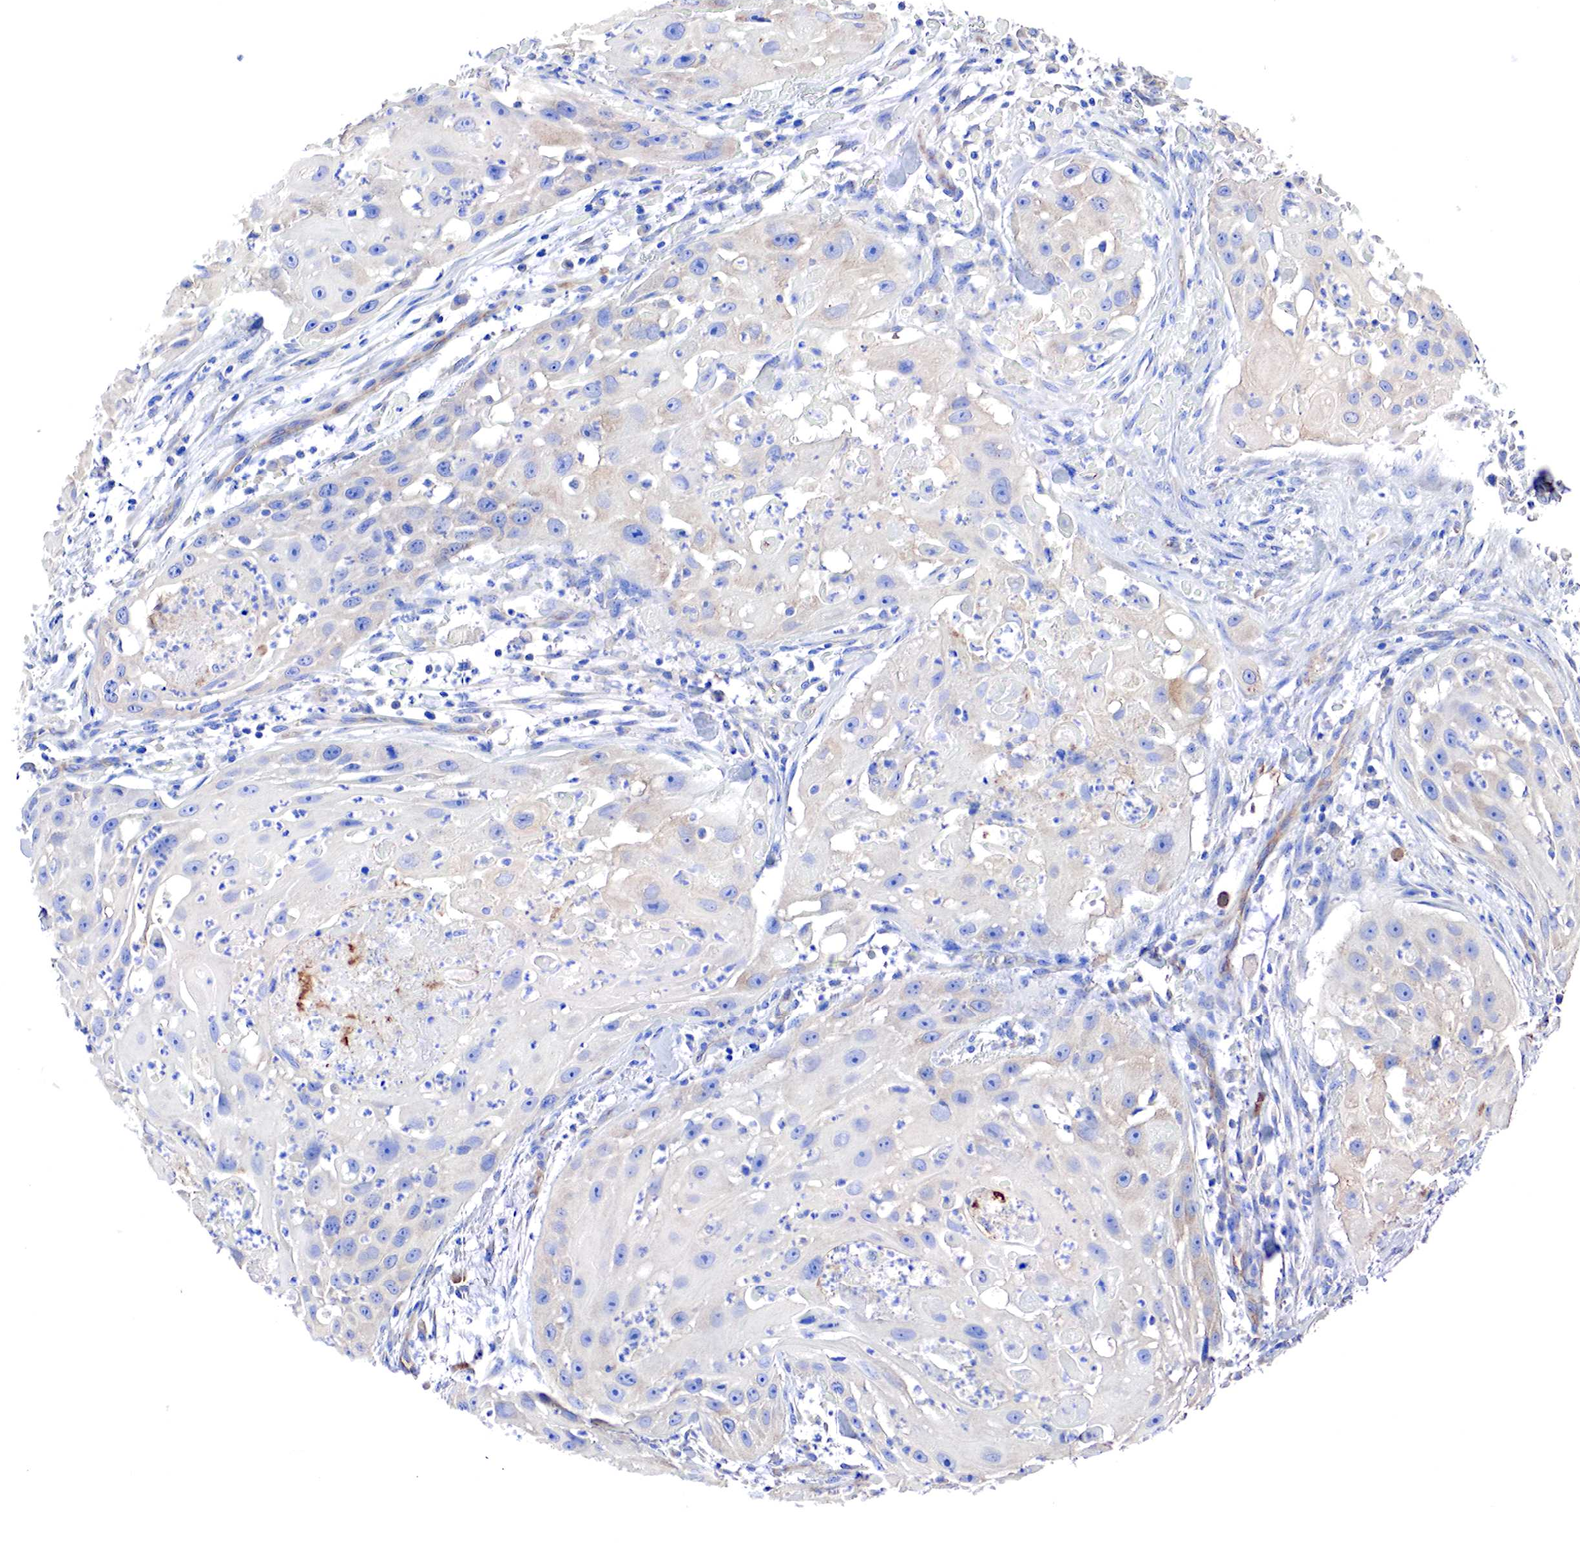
{"staining": {"intensity": "weak", "quantity": "25%-75%", "location": "cytoplasmic/membranous"}, "tissue": "head and neck cancer", "cell_type": "Tumor cells", "image_type": "cancer", "snomed": [{"axis": "morphology", "description": "Squamous cell carcinoma, NOS"}, {"axis": "topography", "description": "Head-Neck"}], "caption": "Brown immunohistochemical staining in human squamous cell carcinoma (head and neck) demonstrates weak cytoplasmic/membranous expression in about 25%-75% of tumor cells.", "gene": "RDX", "patient": {"sex": "male", "age": 64}}